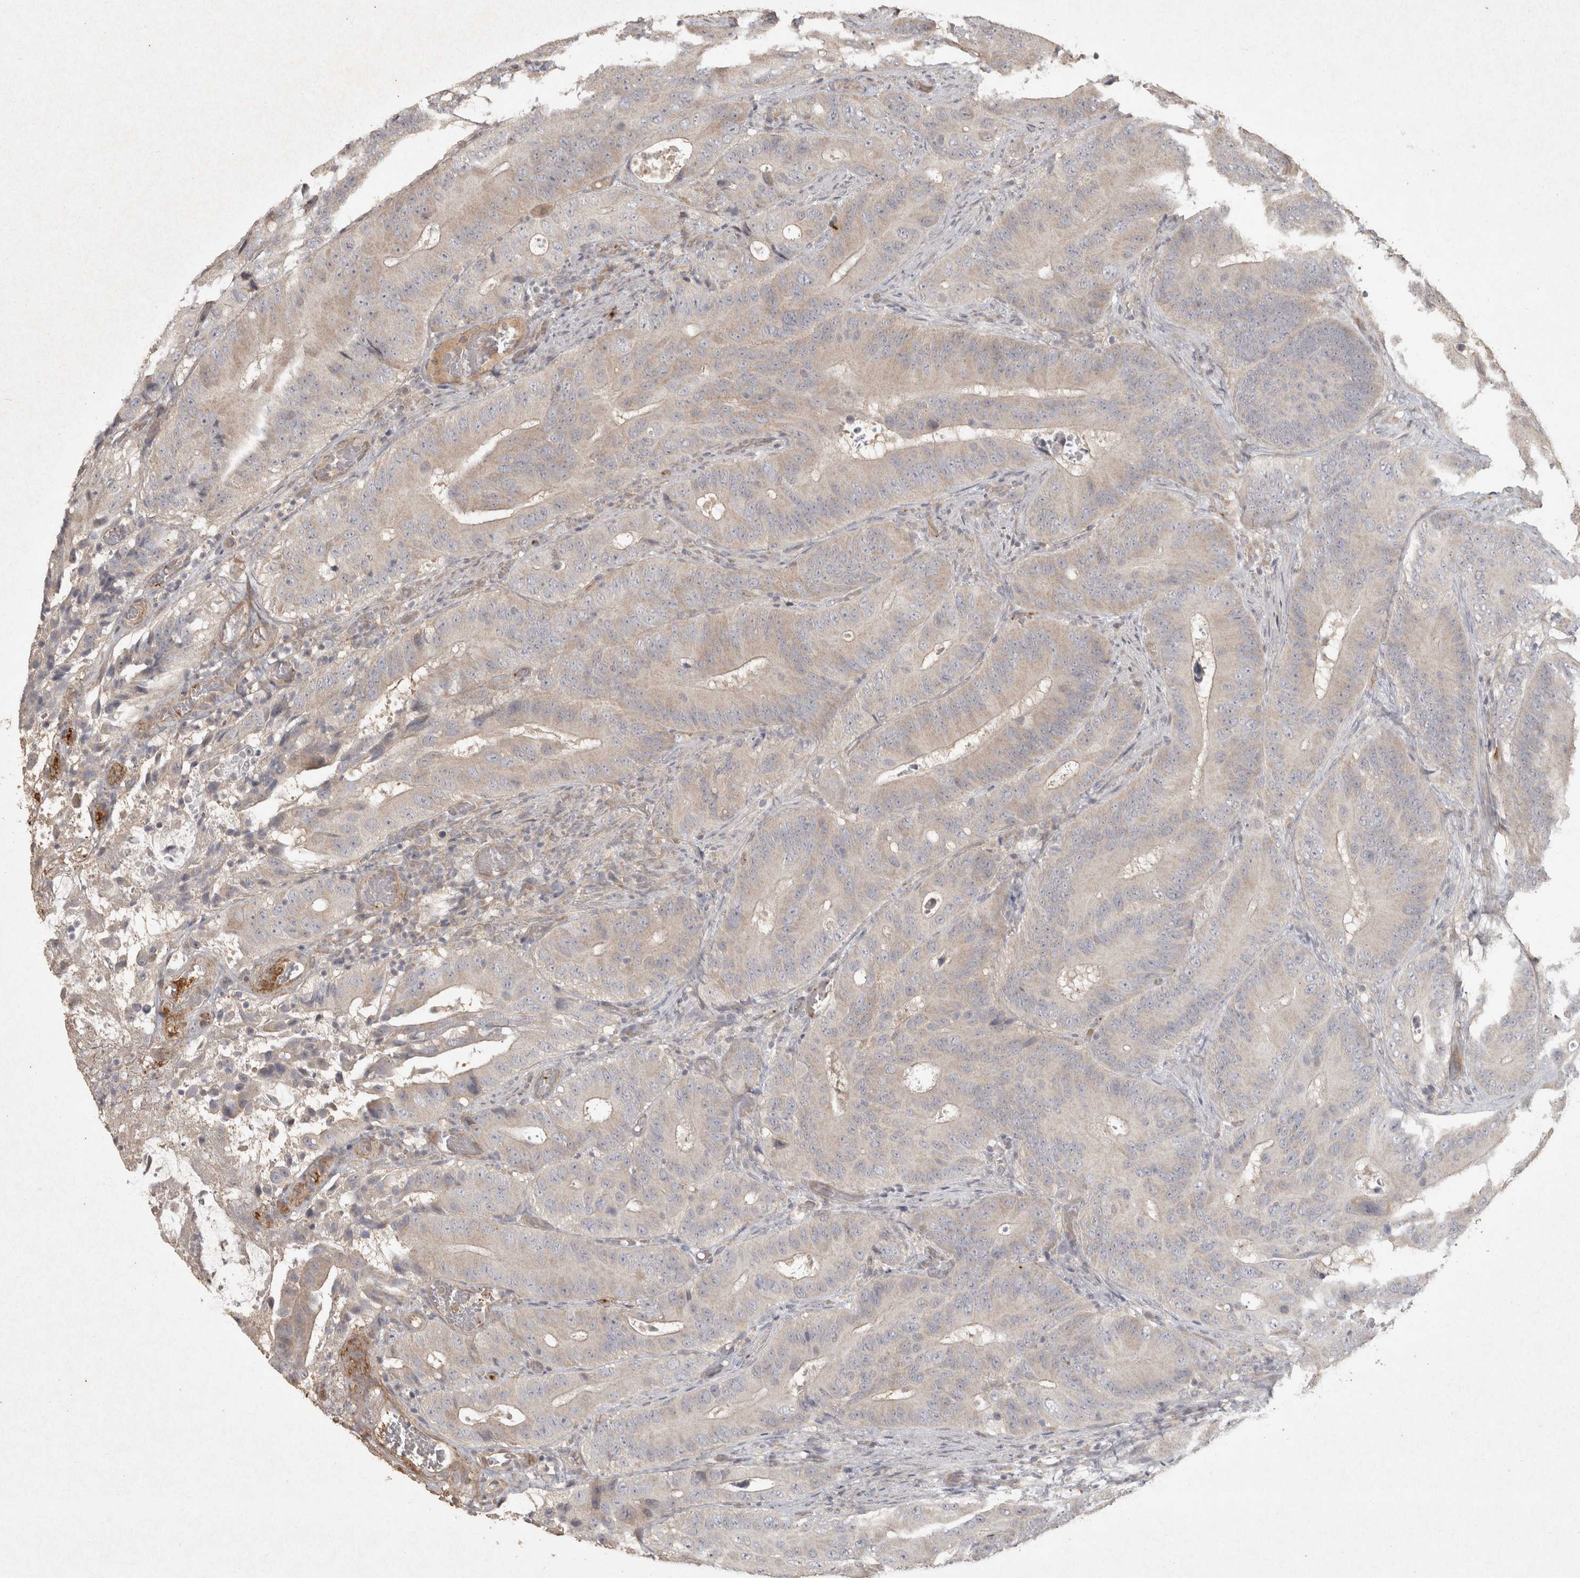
{"staining": {"intensity": "weak", "quantity": "25%-75%", "location": "cytoplasmic/membranous"}, "tissue": "colorectal cancer", "cell_type": "Tumor cells", "image_type": "cancer", "snomed": [{"axis": "morphology", "description": "Adenocarcinoma, NOS"}, {"axis": "topography", "description": "Colon"}], "caption": "Weak cytoplasmic/membranous protein positivity is appreciated in about 25%-75% of tumor cells in colorectal cancer (adenocarcinoma). The protein is stained brown, and the nuclei are stained in blue (DAB IHC with brightfield microscopy, high magnification).", "gene": "OSTN", "patient": {"sex": "male", "age": 83}}